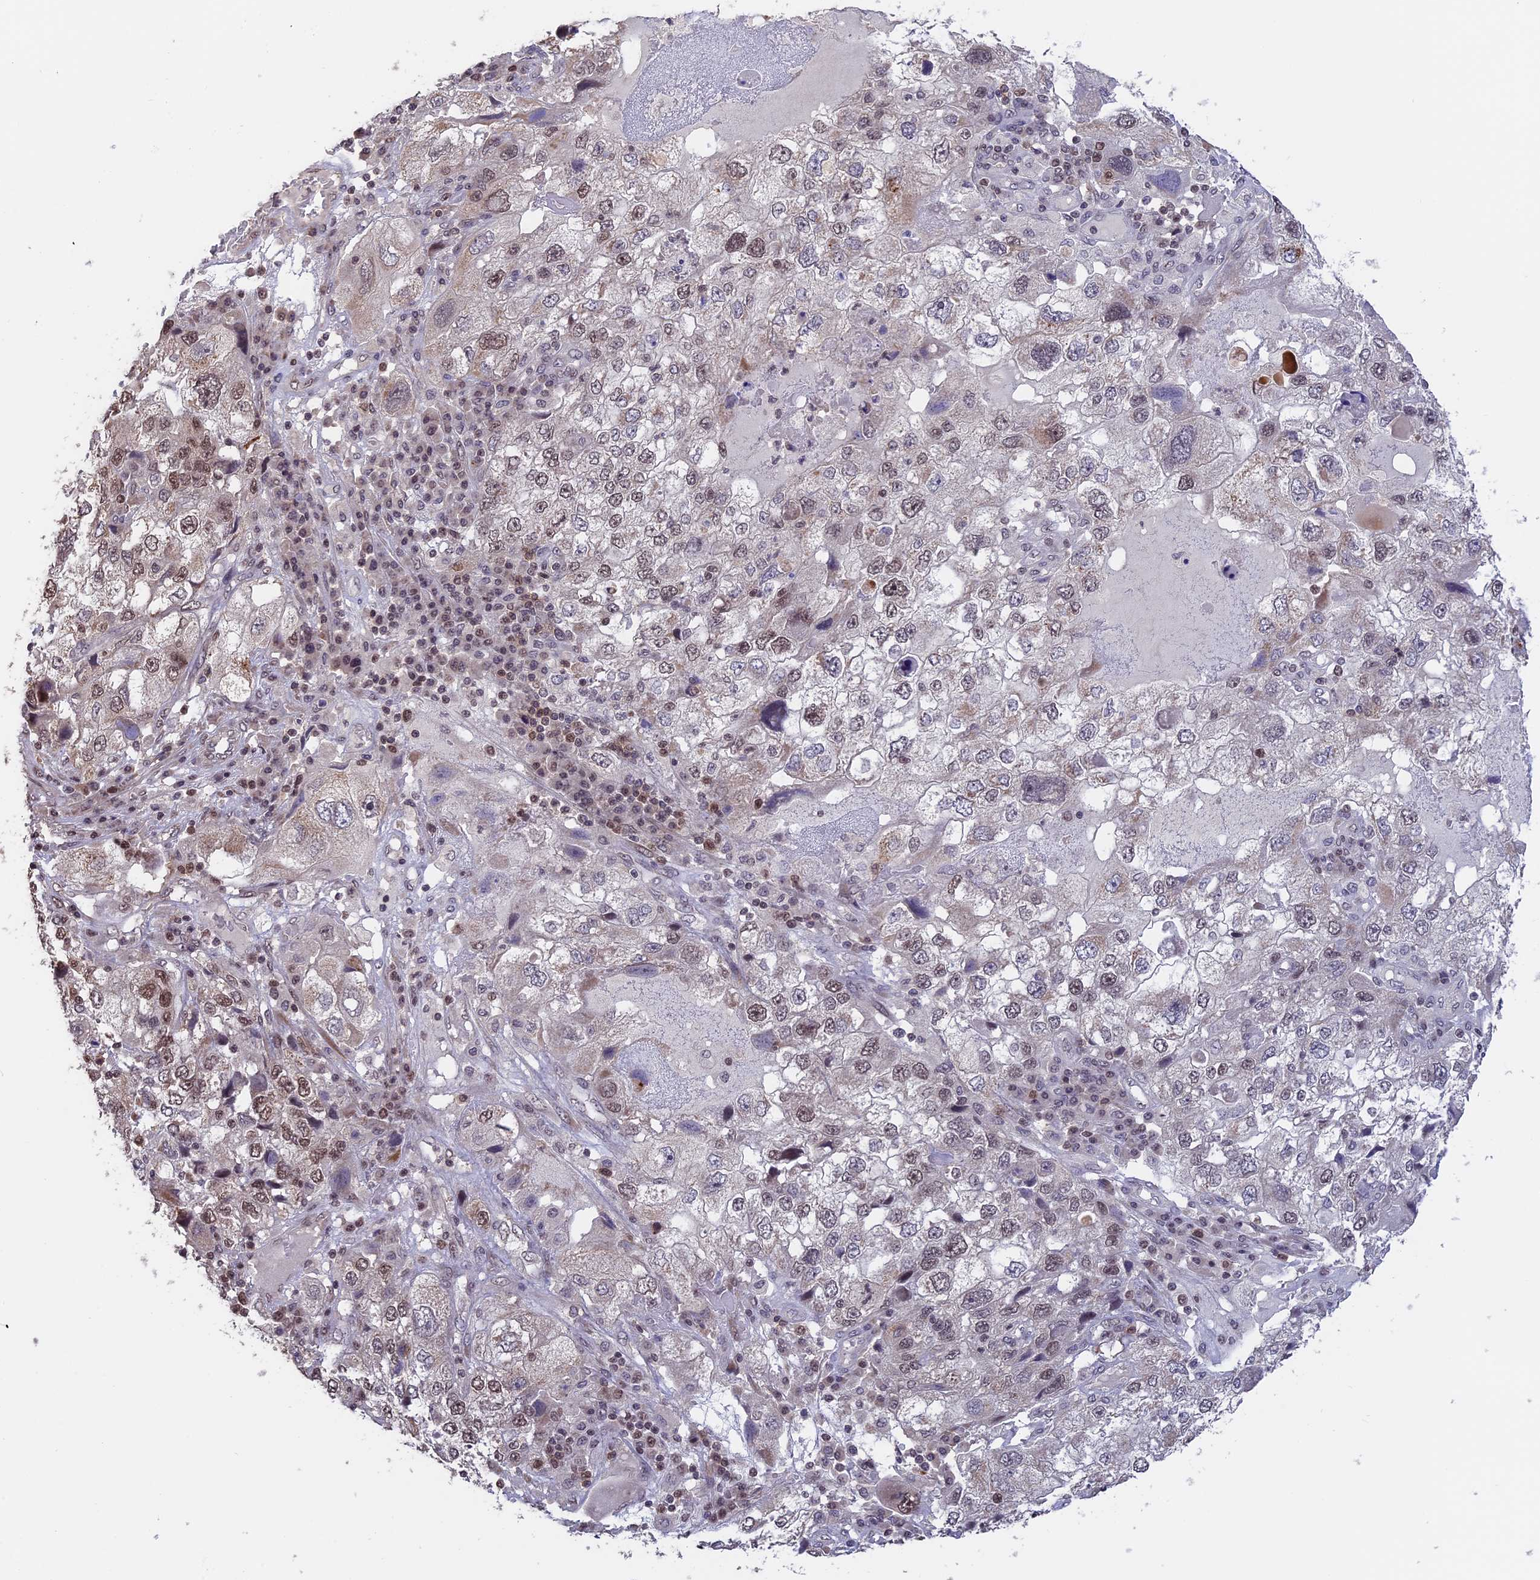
{"staining": {"intensity": "moderate", "quantity": "<25%", "location": "nuclear"}, "tissue": "endometrial cancer", "cell_type": "Tumor cells", "image_type": "cancer", "snomed": [{"axis": "morphology", "description": "Adenocarcinoma, NOS"}, {"axis": "topography", "description": "Endometrium"}], "caption": "Tumor cells show moderate nuclear expression in approximately <25% of cells in endometrial cancer (adenocarcinoma).", "gene": "RFC5", "patient": {"sex": "female", "age": 49}}